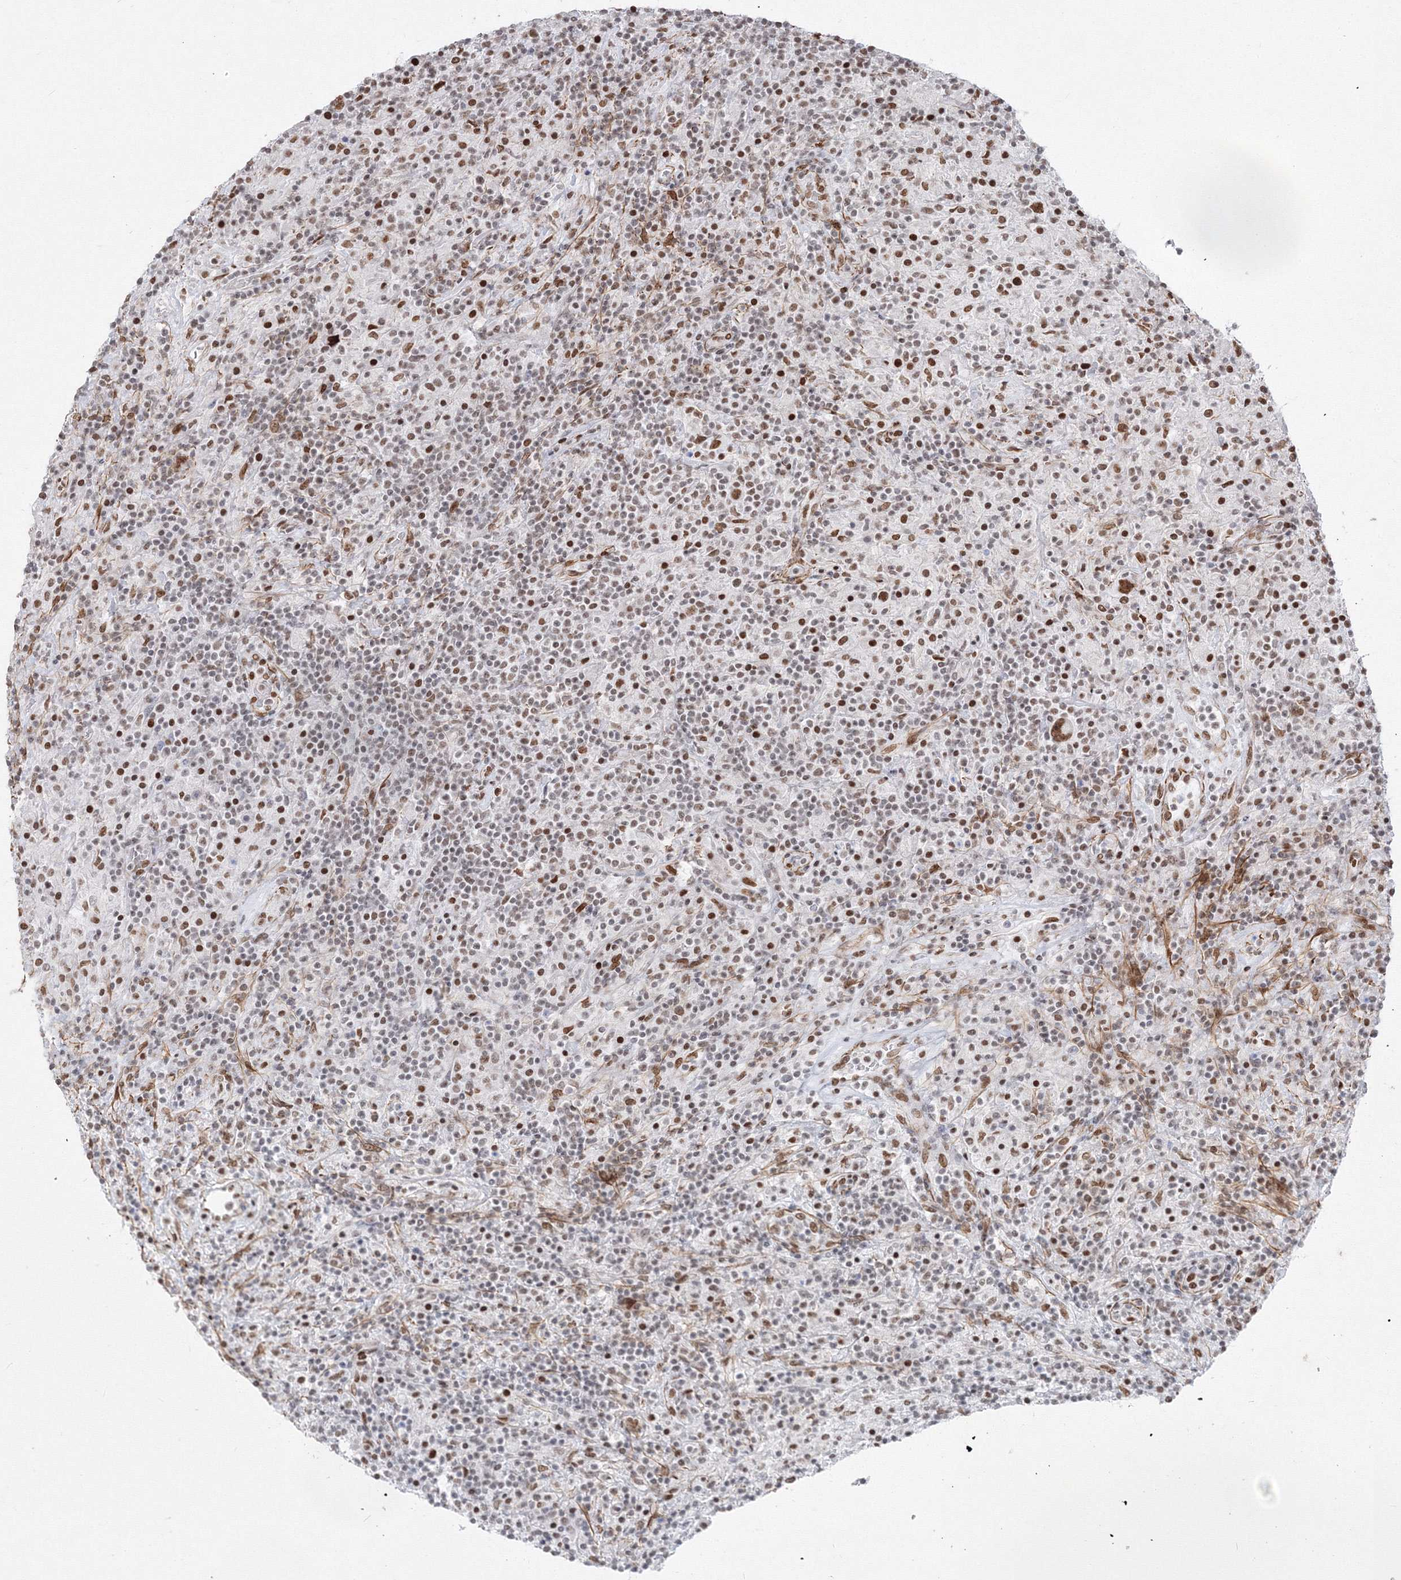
{"staining": {"intensity": "moderate", "quantity": ">75%", "location": "nuclear"}, "tissue": "lymphoma", "cell_type": "Tumor cells", "image_type": "cancer", "snomed": [{"axis": "morphology", "description": "Hodgkin's disease, NOS"}, {"axis": "topography", "description": "Lymph node"}], "caption": "Lymphoma stained with a brown dye shows moderate nuclear positive positivity in approximately >75% of tumor cells.", "gene": "ZNF638", "patient": {"sex": "male", "age": 70}}